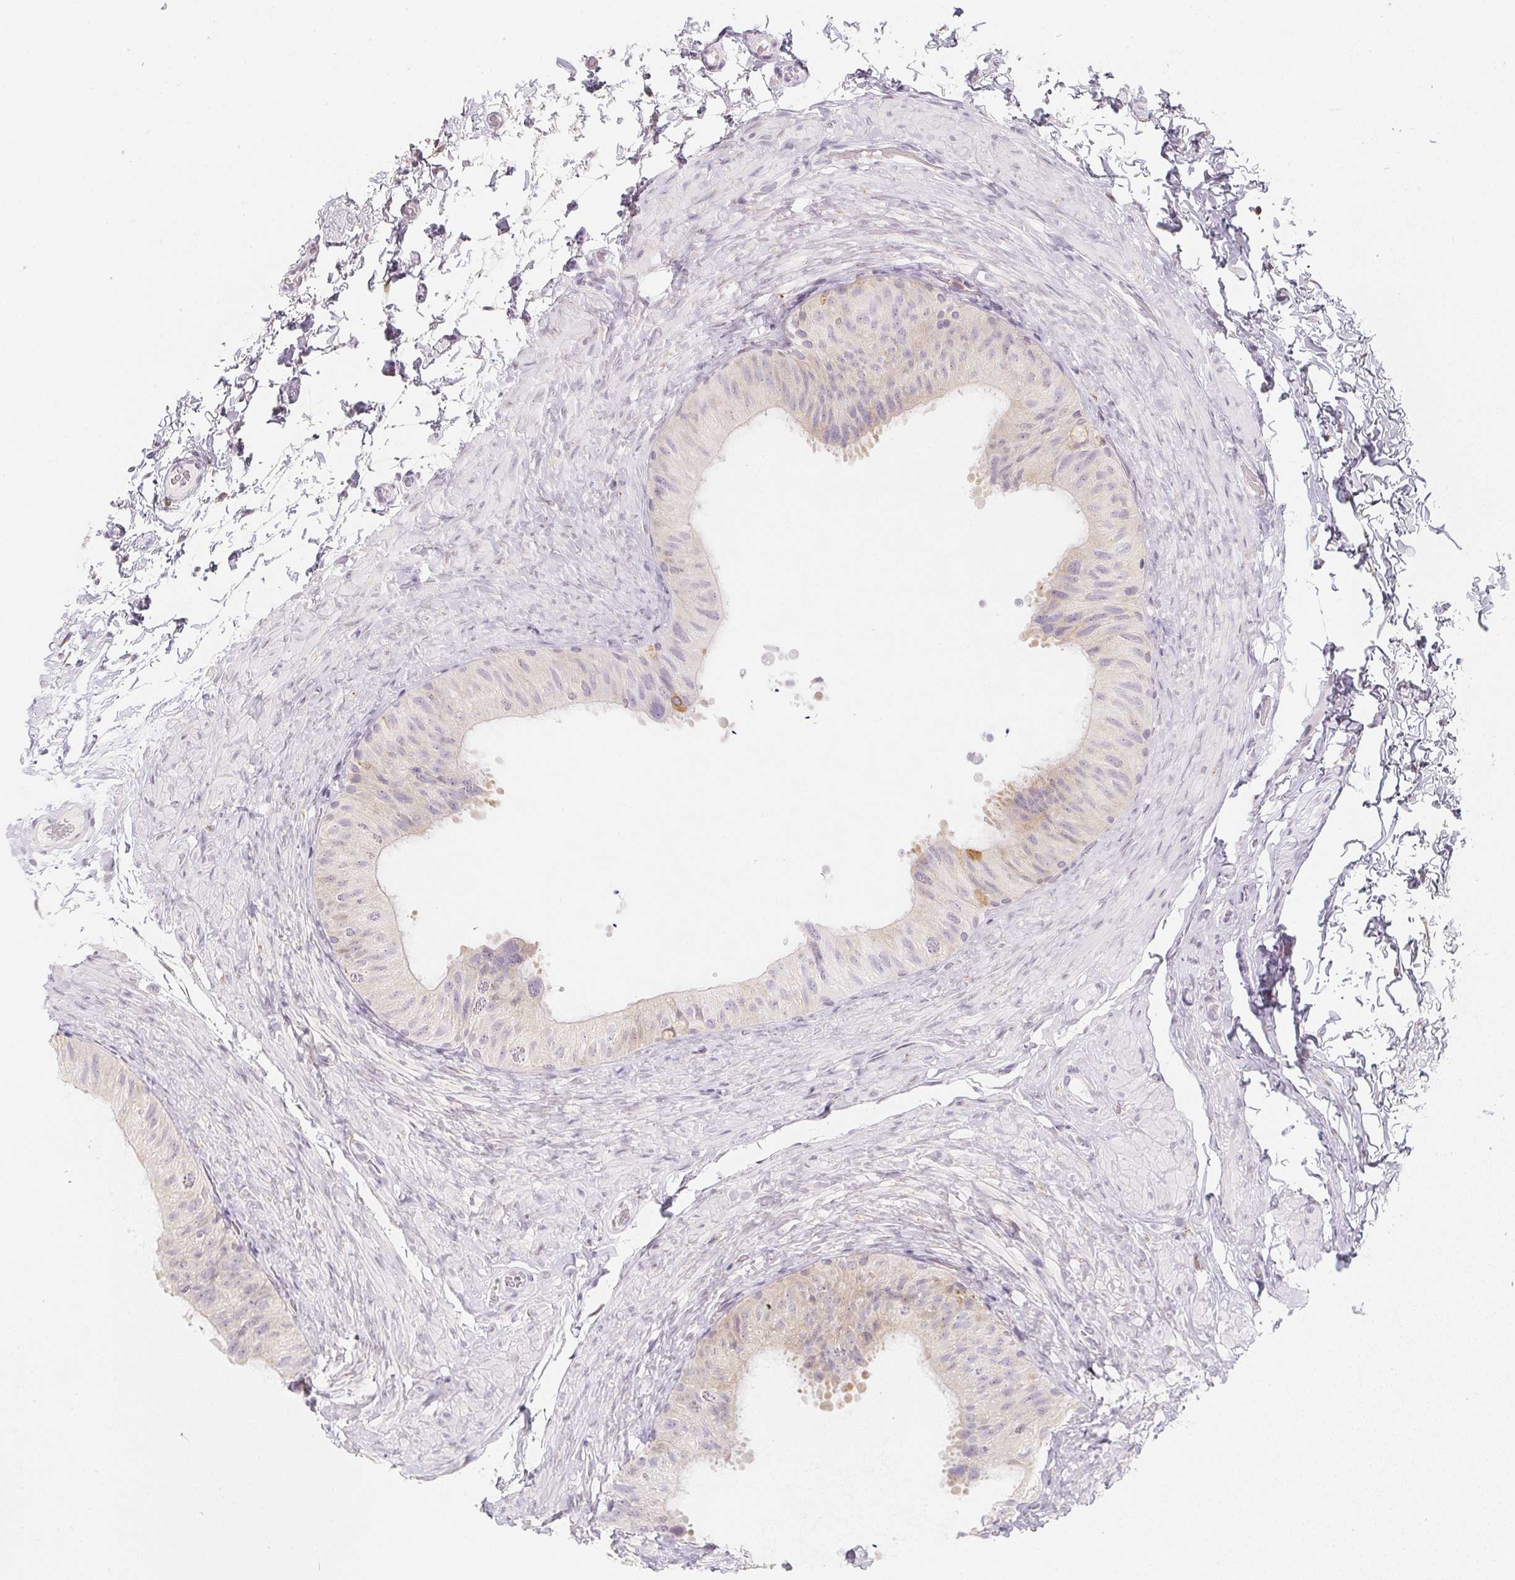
{"staining": {"intensity": "negative", "quantity": "none", "location": "none"}, "tissue": "epididymis", "cell_type": "Glandular cells", "image_type": "normal", "snomed": [{"axis": "morphology", "description": "Normal tissue, NOS"}, {"axis": "topography", "description": "Epididymis, spermatic cord, NOS"}, {"axis": "topography", "description": "Epididymis"}], "caption": "DAB (3,3'-diaminobenzidine) immunohistochemical staining of unremarkable human epididymis displays no significant expression in glandular cells.", "gene": "SOAT1", "patient": {"sex": "male", "age": 31}}